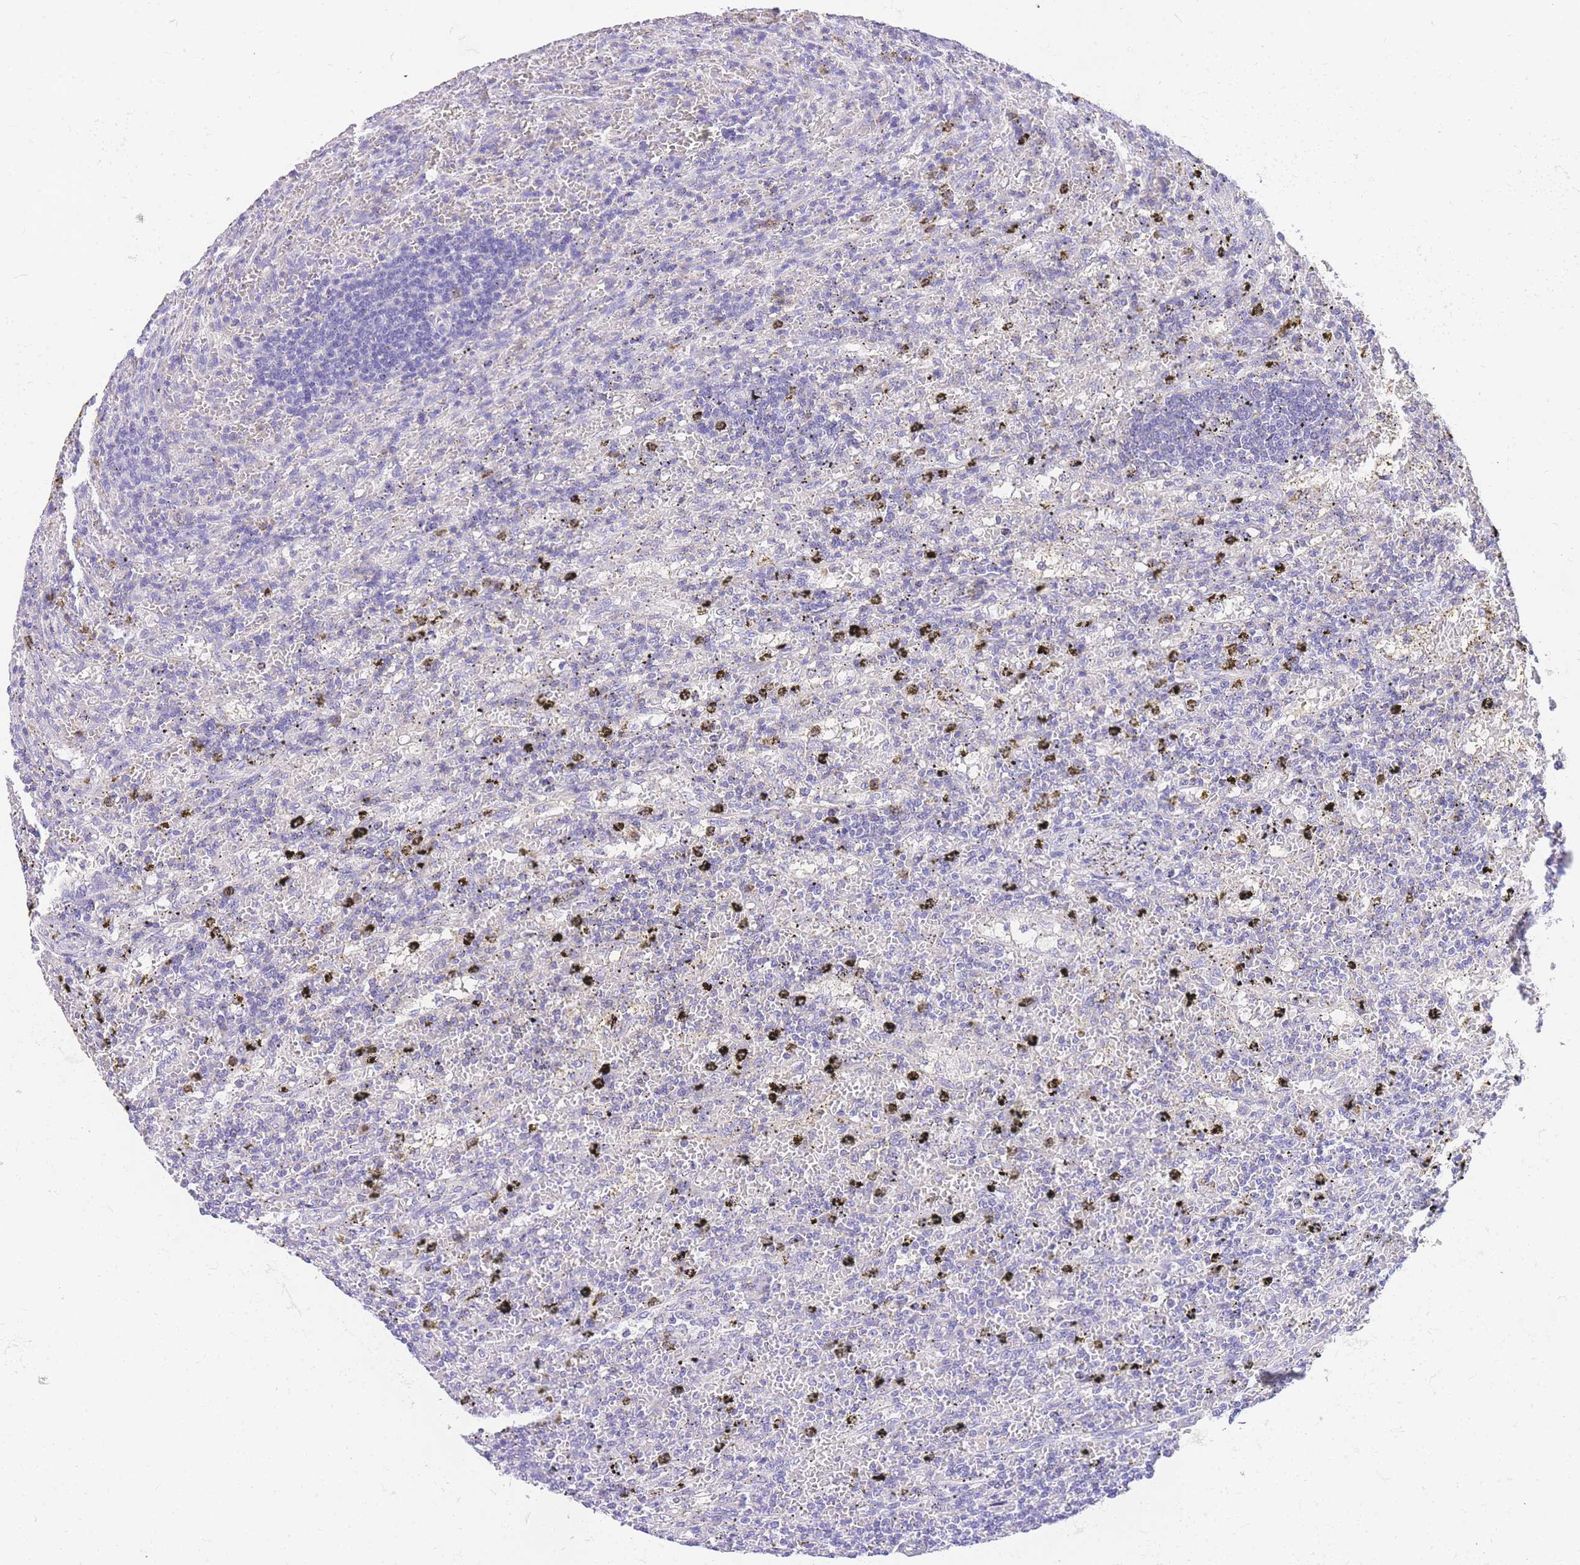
{"staining": {"intensity": "negative", "quantity": "none", "location": "none"}, "tissue": "lymphoma", "cell_type": "Tumor cells", "image_type": "cancer", "snomed": [{"axis": "morphology", "description": "Malignant lymphoma, non-Hodgkin's type, Low grade"}, {"axis": "topography", "description": "Spleen"}], "caption": "Tumor cells show no significant expression in lymphoma.", "gene": "EPN2", "patient": {"sex": "male", "age": 76}}